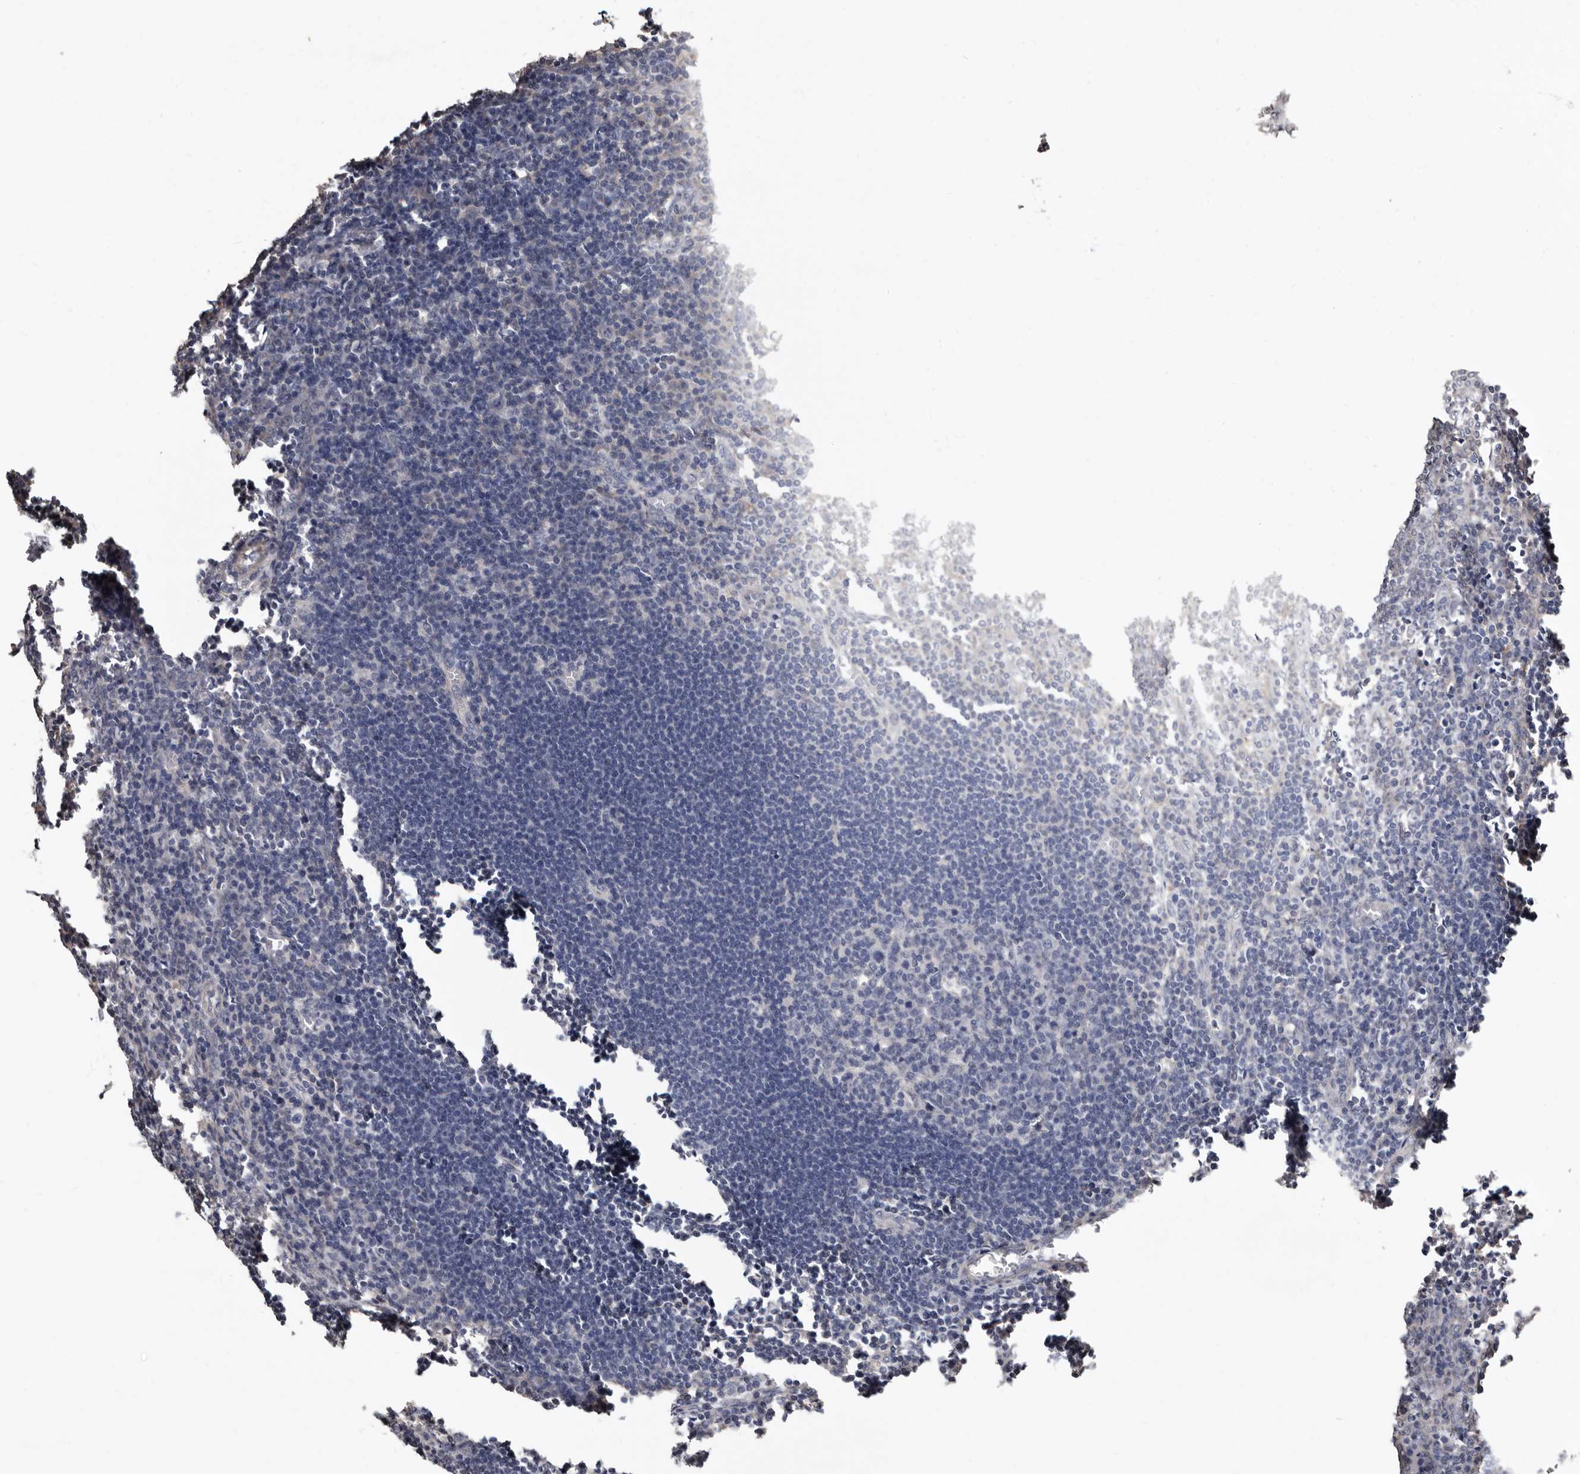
{"staining": {"intensity": "negative", "quantity": "none", "location": "none"}, "tissue": "lymph node", "cell_type": "Germinal center cells", "image_type": "normal", "snomed": [{"axis": "morphology", "description": "Normal tissue, NOS"}, {"axis": "morphology", "description": "Malignant melanoma, Metastatic site"}, {"axis": "topography", "description": "Lymph node"}], "caption": "DAB (3,3'-diaminobenzidine) immunohistochemical staining of unremarkable lymph node demonstrates no significant expression in germinal center cells. The staining is performed using DAB brown chromogen with nuclei counter-stained in using hematoxylin.", "gene": "MRPL18", "patient": {"sex": "male", "age": 41}}